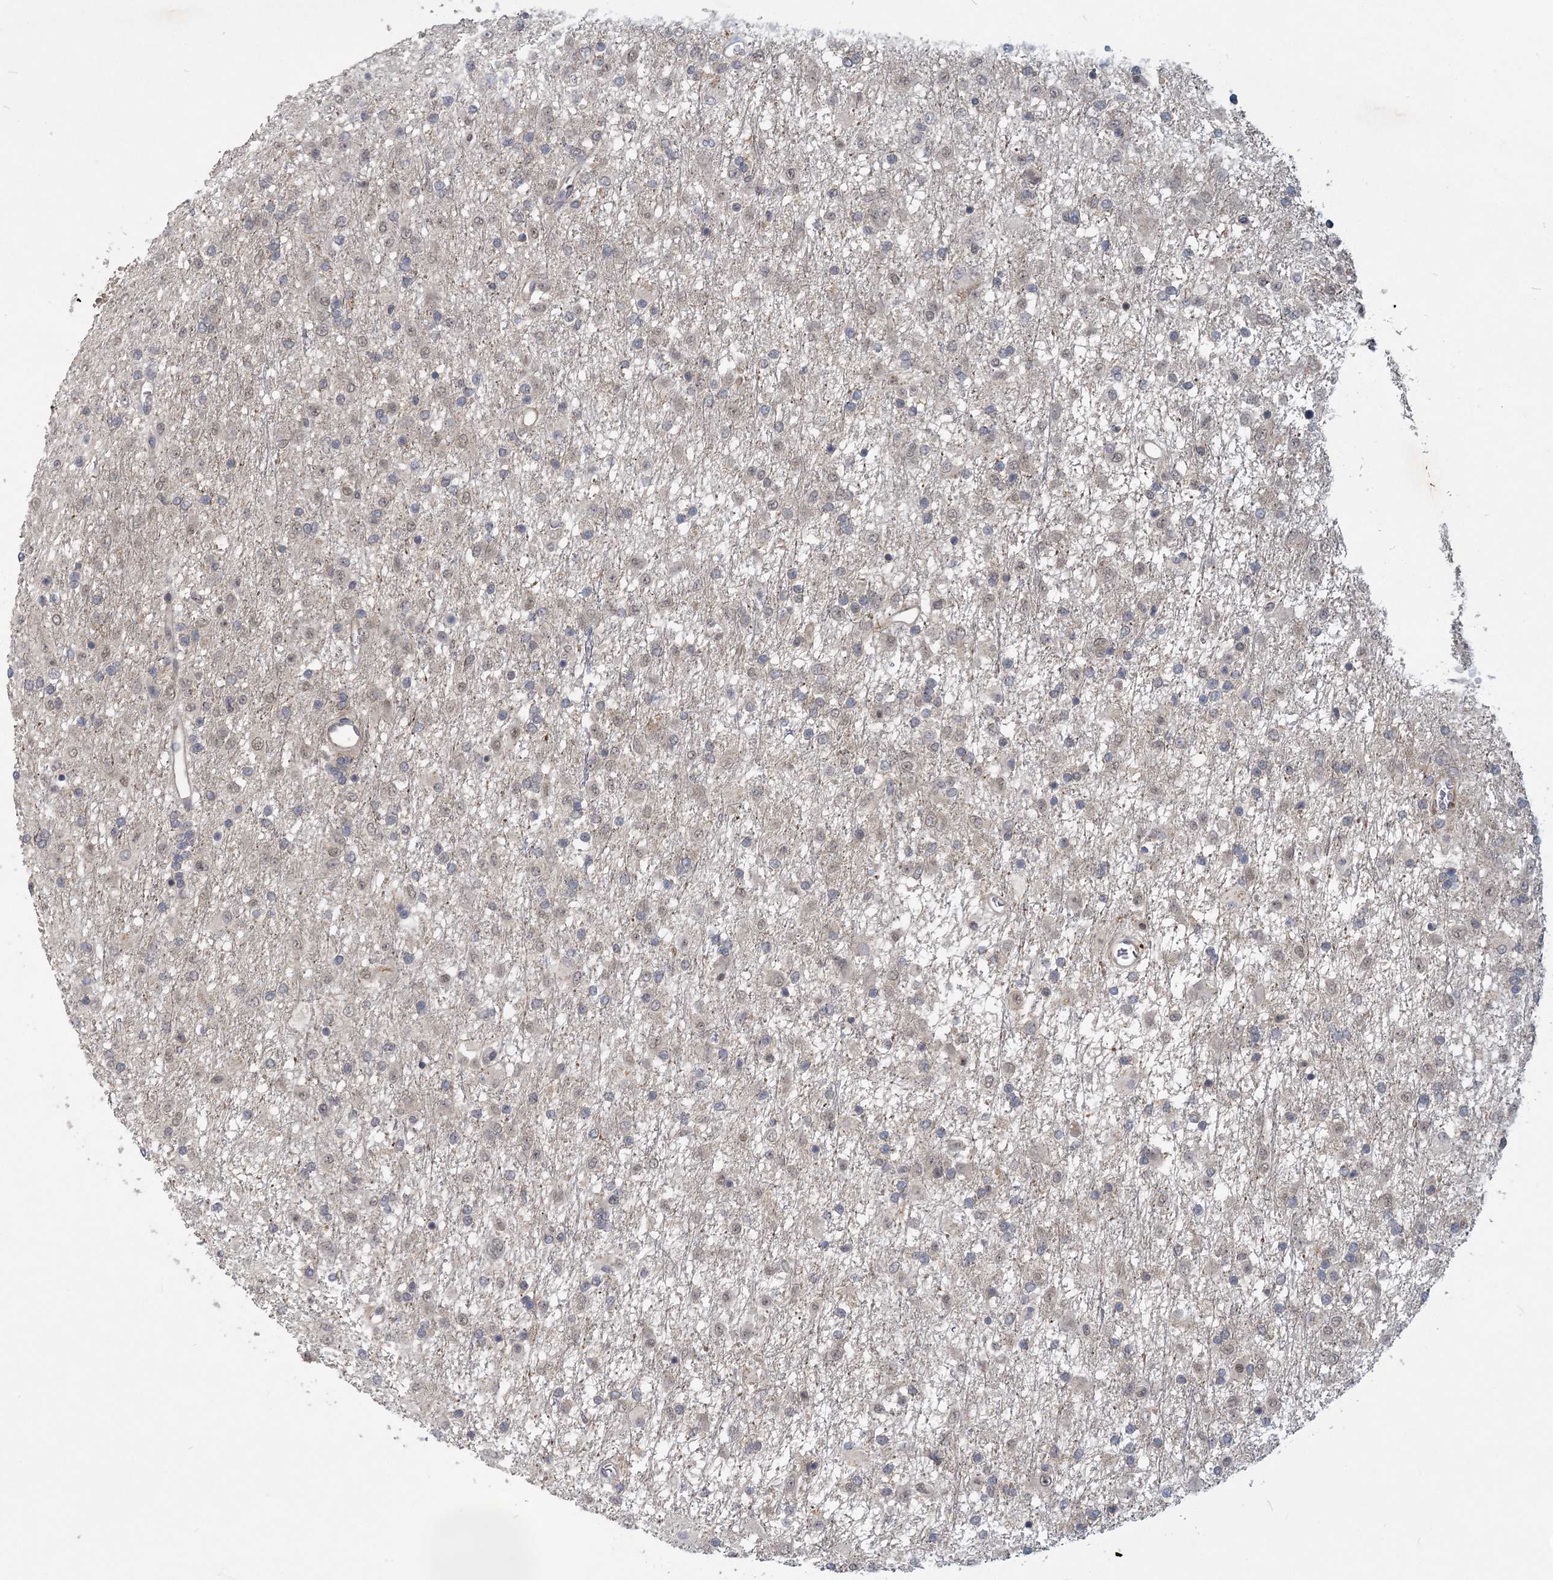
{"staining": {"intensity": "weak", "quantity": "25%-75%", "location": "cytoplasmic/membranous,nuclear"}, "tissue": "glioma", "cell_type": "Tumor cells", "image_type": "cancer", "snomed": [{"axis": "morphology", "description": "Glioma, malignant, Low grade"}, {"axis": "topography", "description": "Brain"}], "caption": "There is low levels of weak cytoplasmic/membranous and nuclear expression in tumor cells of glioma, as demonstrated by immunohistochemical staining (brown color).", "gene": "RNF25", "patient": {"sex": "male", "age": 65}}